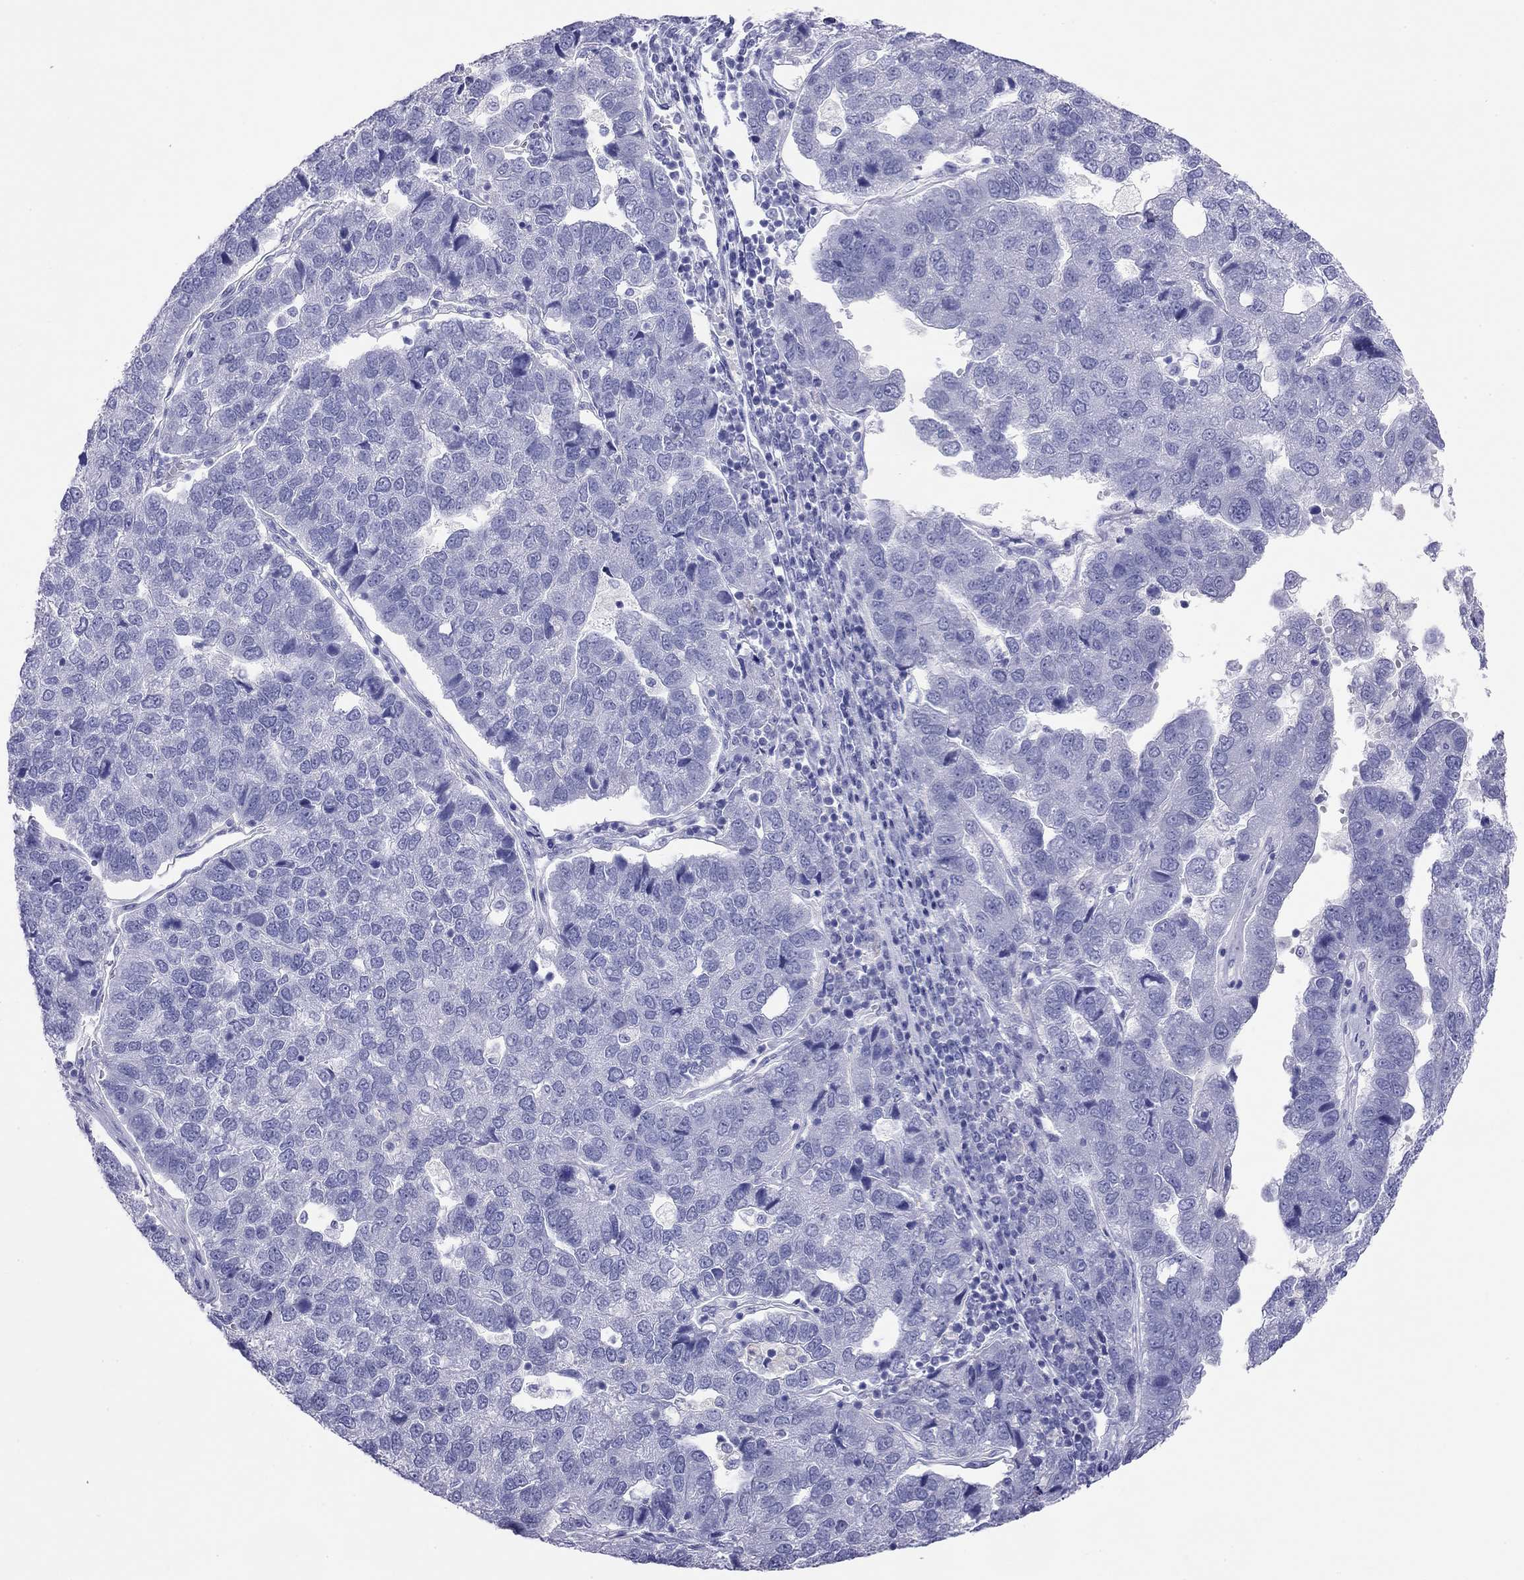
{"staining": {"intensity": "negative", "quantity": "none", "location": "none"}, "tissue": "pancreatic cancer", "cell_type": "Tumor cells", "image_type": "cancer", "snomed": [{"axis": "morphology", "description": "Adenocarcinoma, NOS"}, {"axis": "topography", "description": "Pancreas"}], "caption": "This is an immunohistochemistry image of pancreatic cancer (adenocarcinoma). There is no expression in tumor cells.", "gene": "HLA-DQB2", "patient": {"sex": "female", "age": 61}}